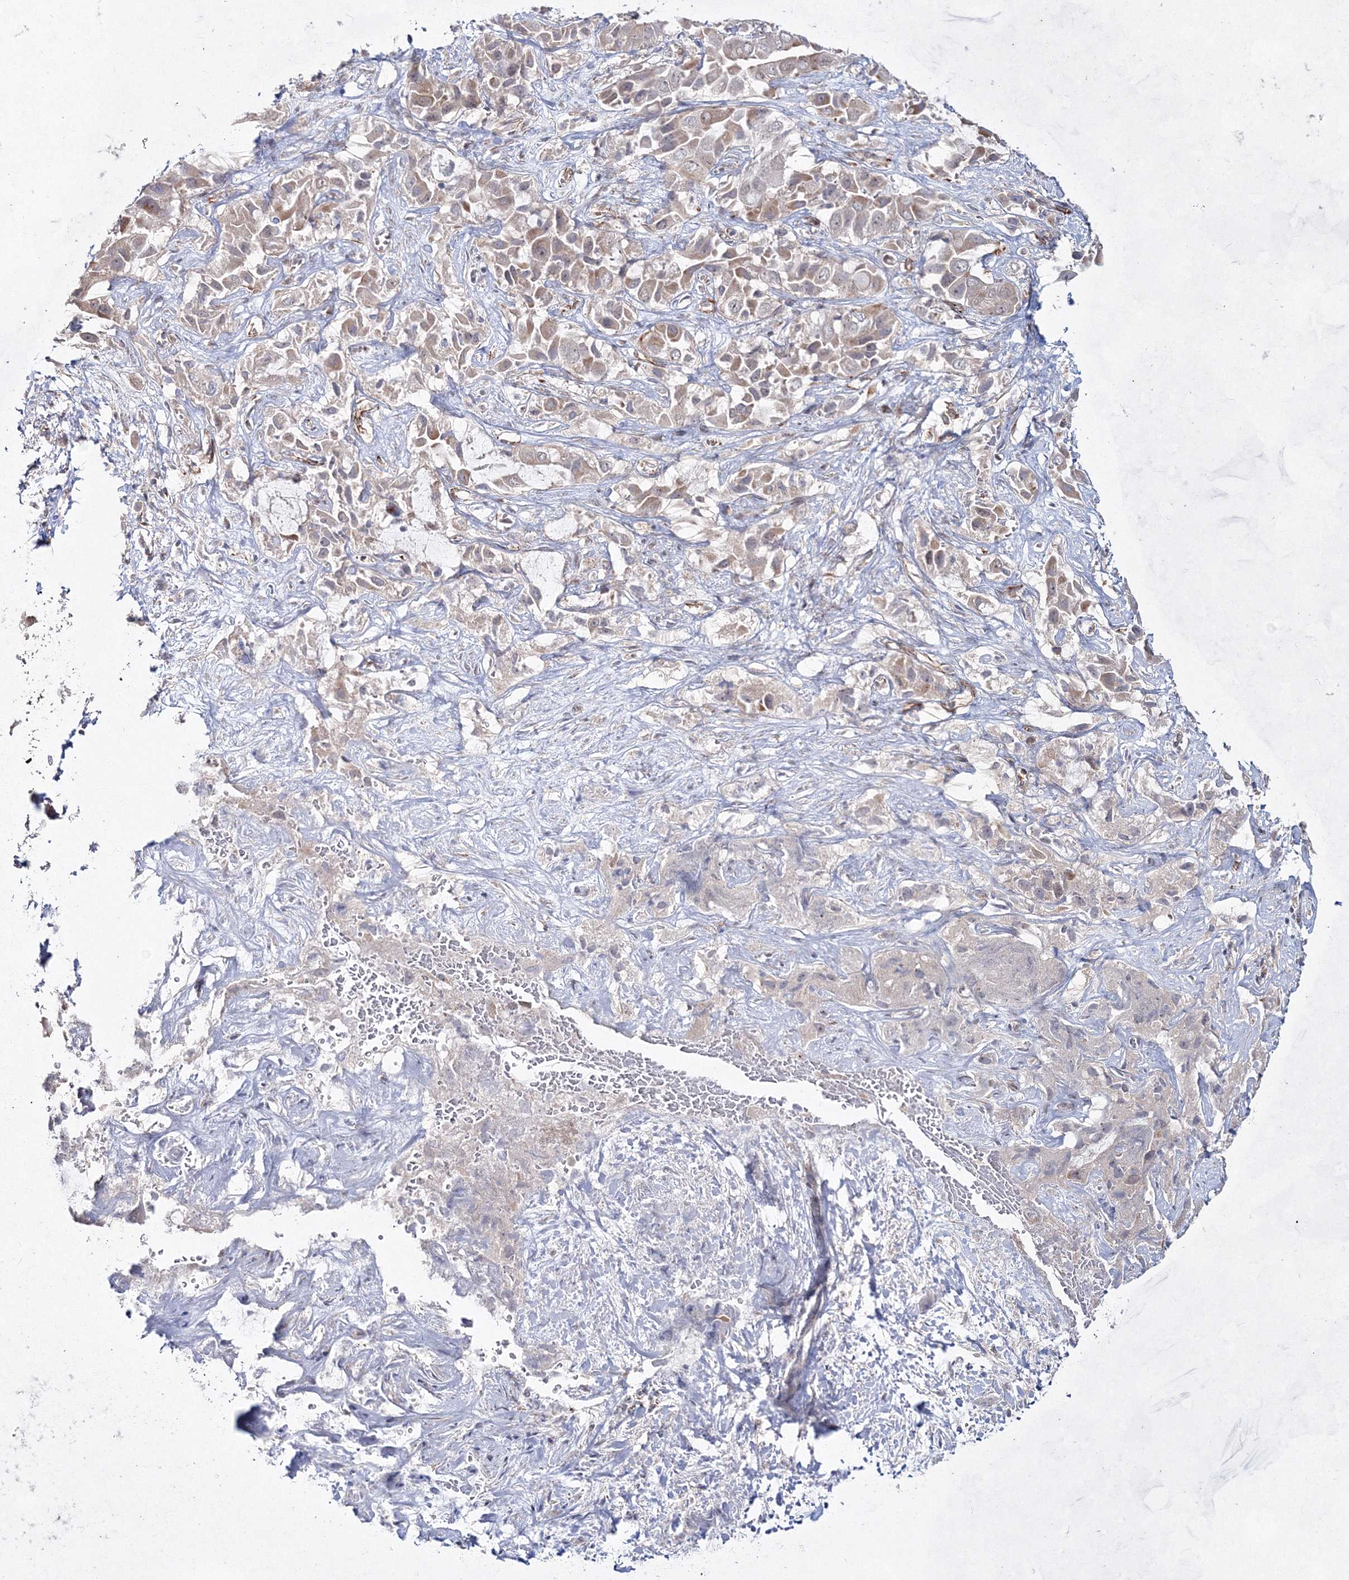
{"staining": {"intensity": "moderate", "quantity": "<25%", "location": "cytoplasmic/membranous"}, "tissue": "liver cancer", "cell_type": "Tumor cells", "image_type": "cancer", "snomed": [{"axis": "morphology", "description": "Cholangiocarcinoma"}, {"axis": "topography", "description": "Liver"}], "caption": "Protein expression by immunohistochemistry shows moderate cytoplasmic/membranous staining in about <25% of tumor cells in liver cancer (cholangiocarcinoma).", "gene": "SNIP1", "patient": {"sex": "female", "age": 52}}